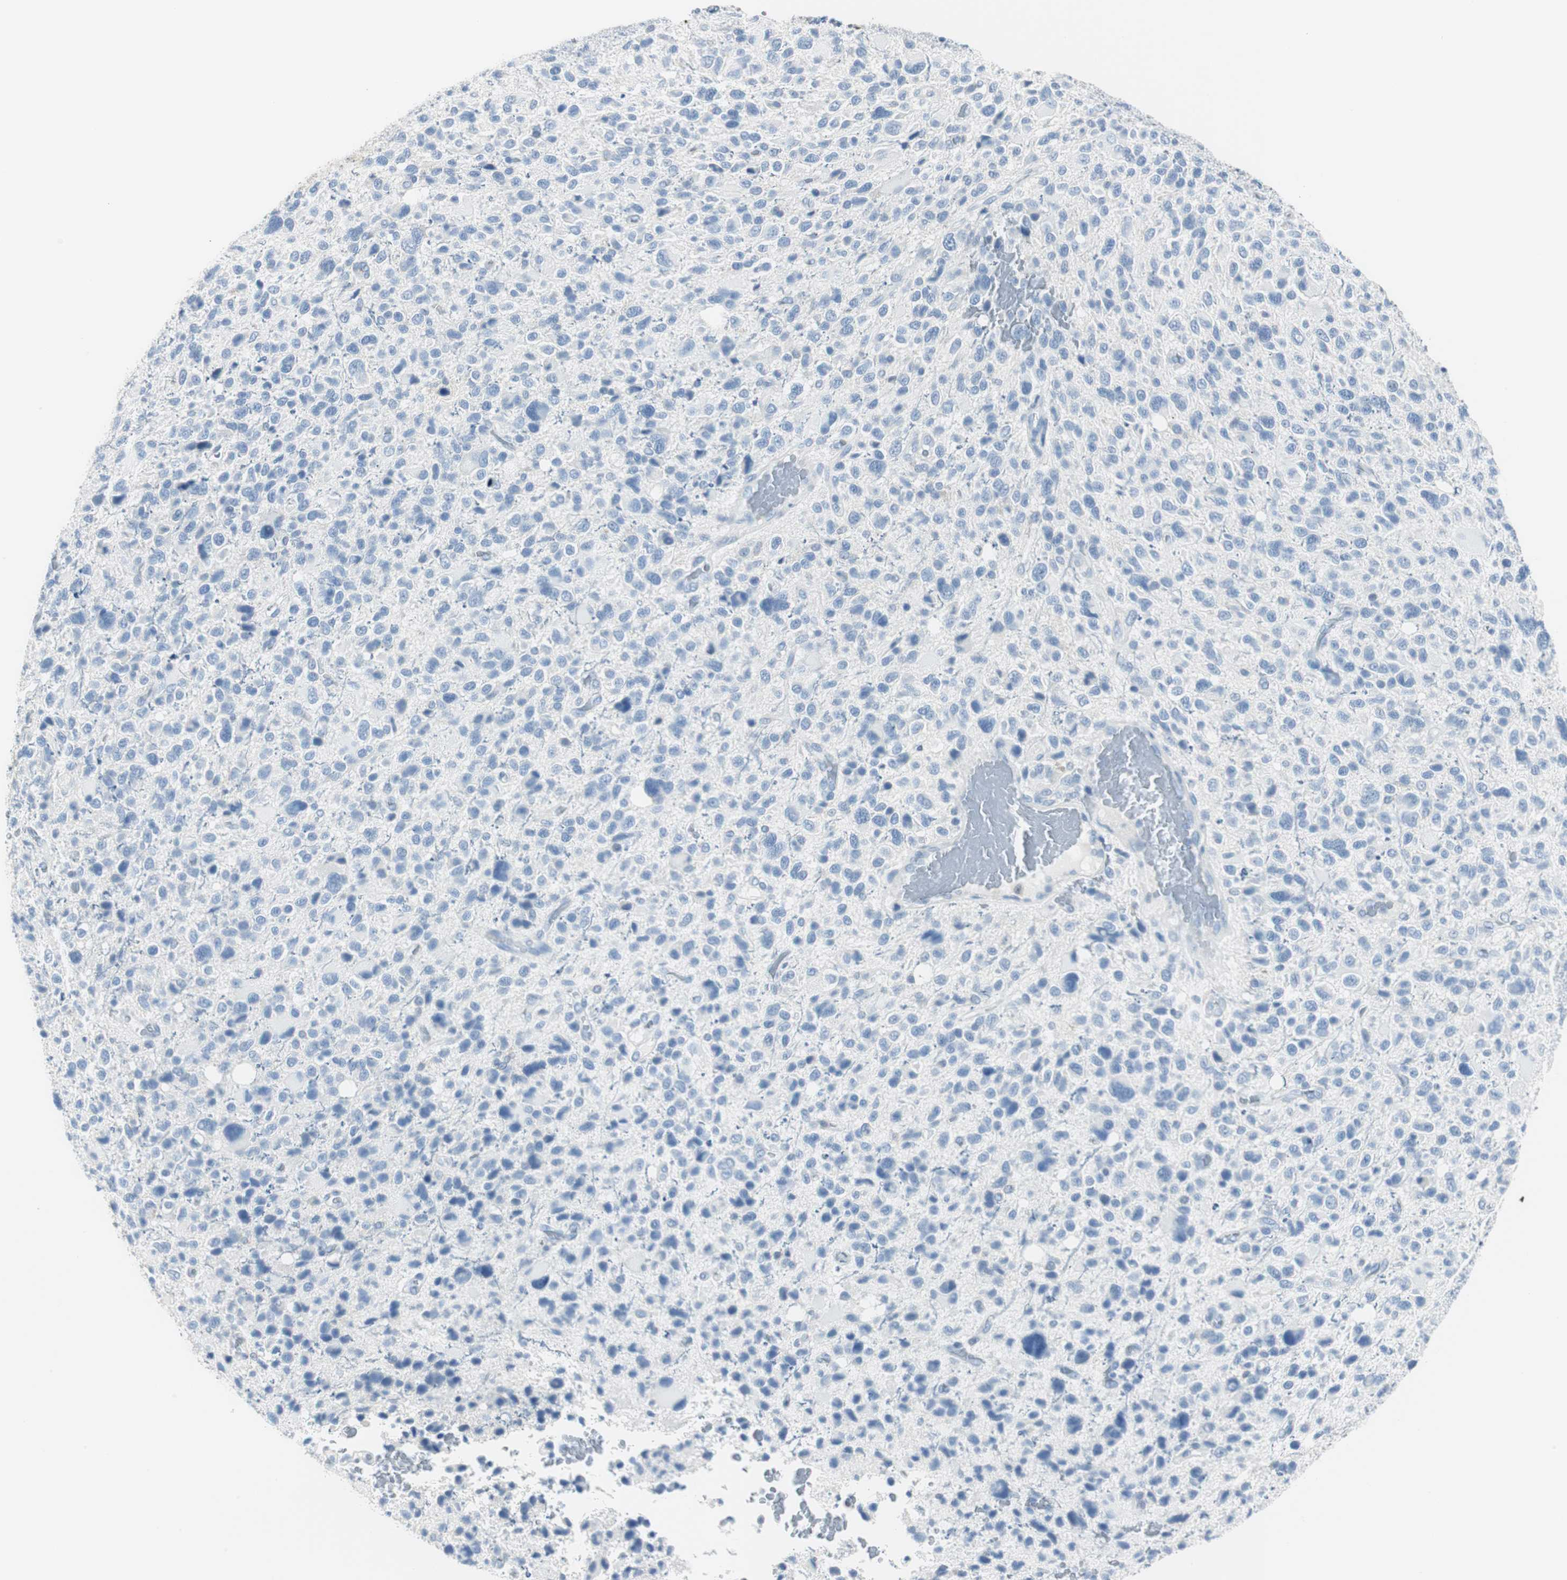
{"staining": {"intensity": "negative", "quantity": "none", "location": "none"}, "tissue": "glioma", "cell_type": "Tumor cells", "image_type": "cancer", "snomed": [{"axis": "morphology", "description": "Glioma, malignant, High grade"}, {"axis": "topography", "description": "Brain"}], "caption": "DAB (3,3'-diaminobenzidine) immunohistochemical staining of glioma reveals no significant staining in tumor cells.", "gene": "FBP1", "patient": {"sex": "male", "age": 48}}